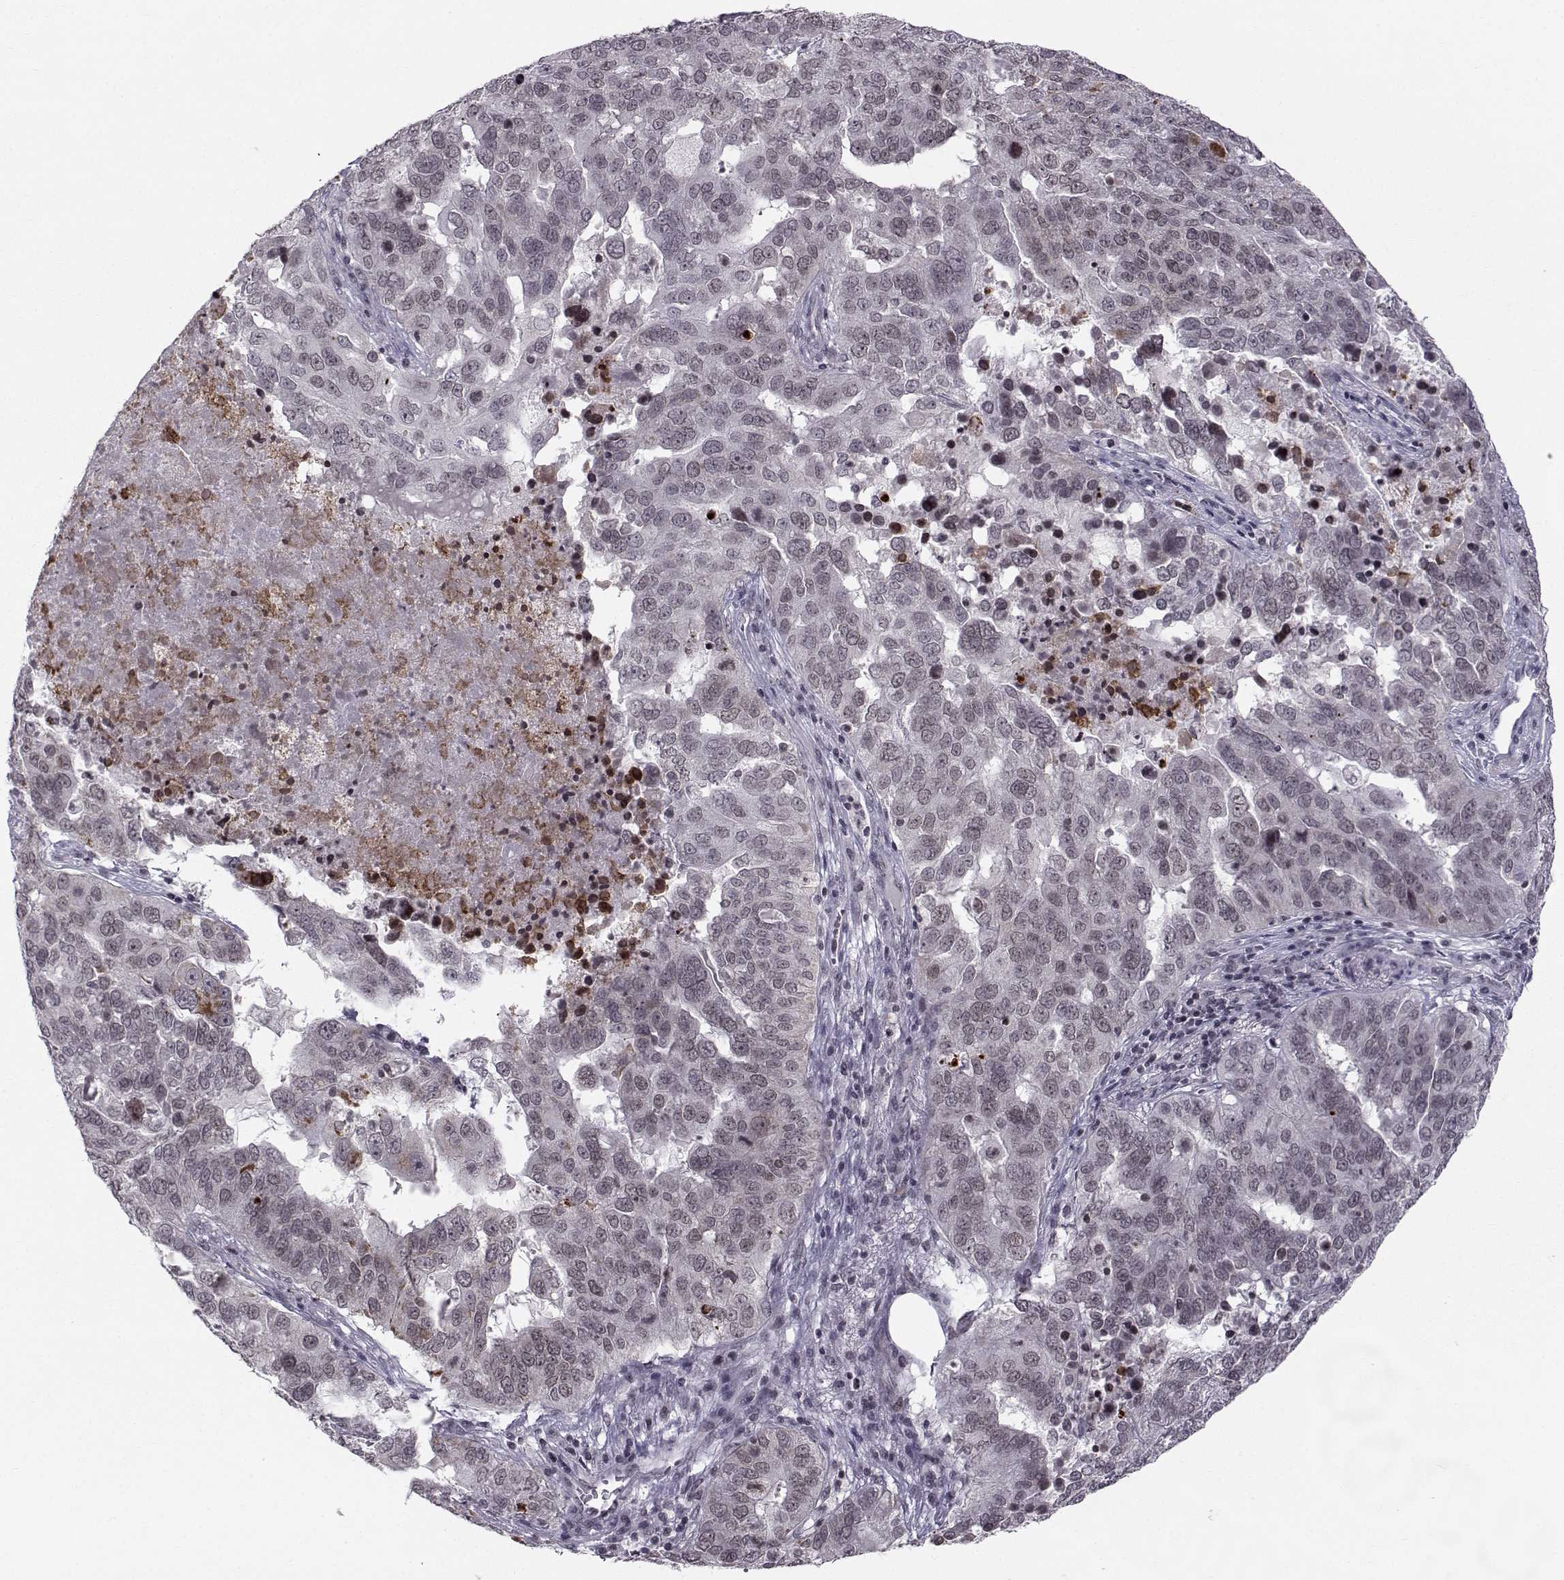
{"staining": {"intensity": "negative", "quantity": "none", "location": "none"}, "tissue": "ovarian cancer", "cell_type": "Tumor cells", "image_type": "cancer", "snomed": [{"axis": "morphology", "description": "Carcinoma, endometroid"}, {"axis": "topography", "description": "Soft tissue"}, {"axis": "topography", "description": "Ovary"}], "caption": "This is an immunohistochemistry (IHC) photomicrograph of ovarian cancer (endometroid carcinoma). There is no expression in tumor cells.", "gene": "MARCHF4", "patient": {"sex": "female", "age": 52}}